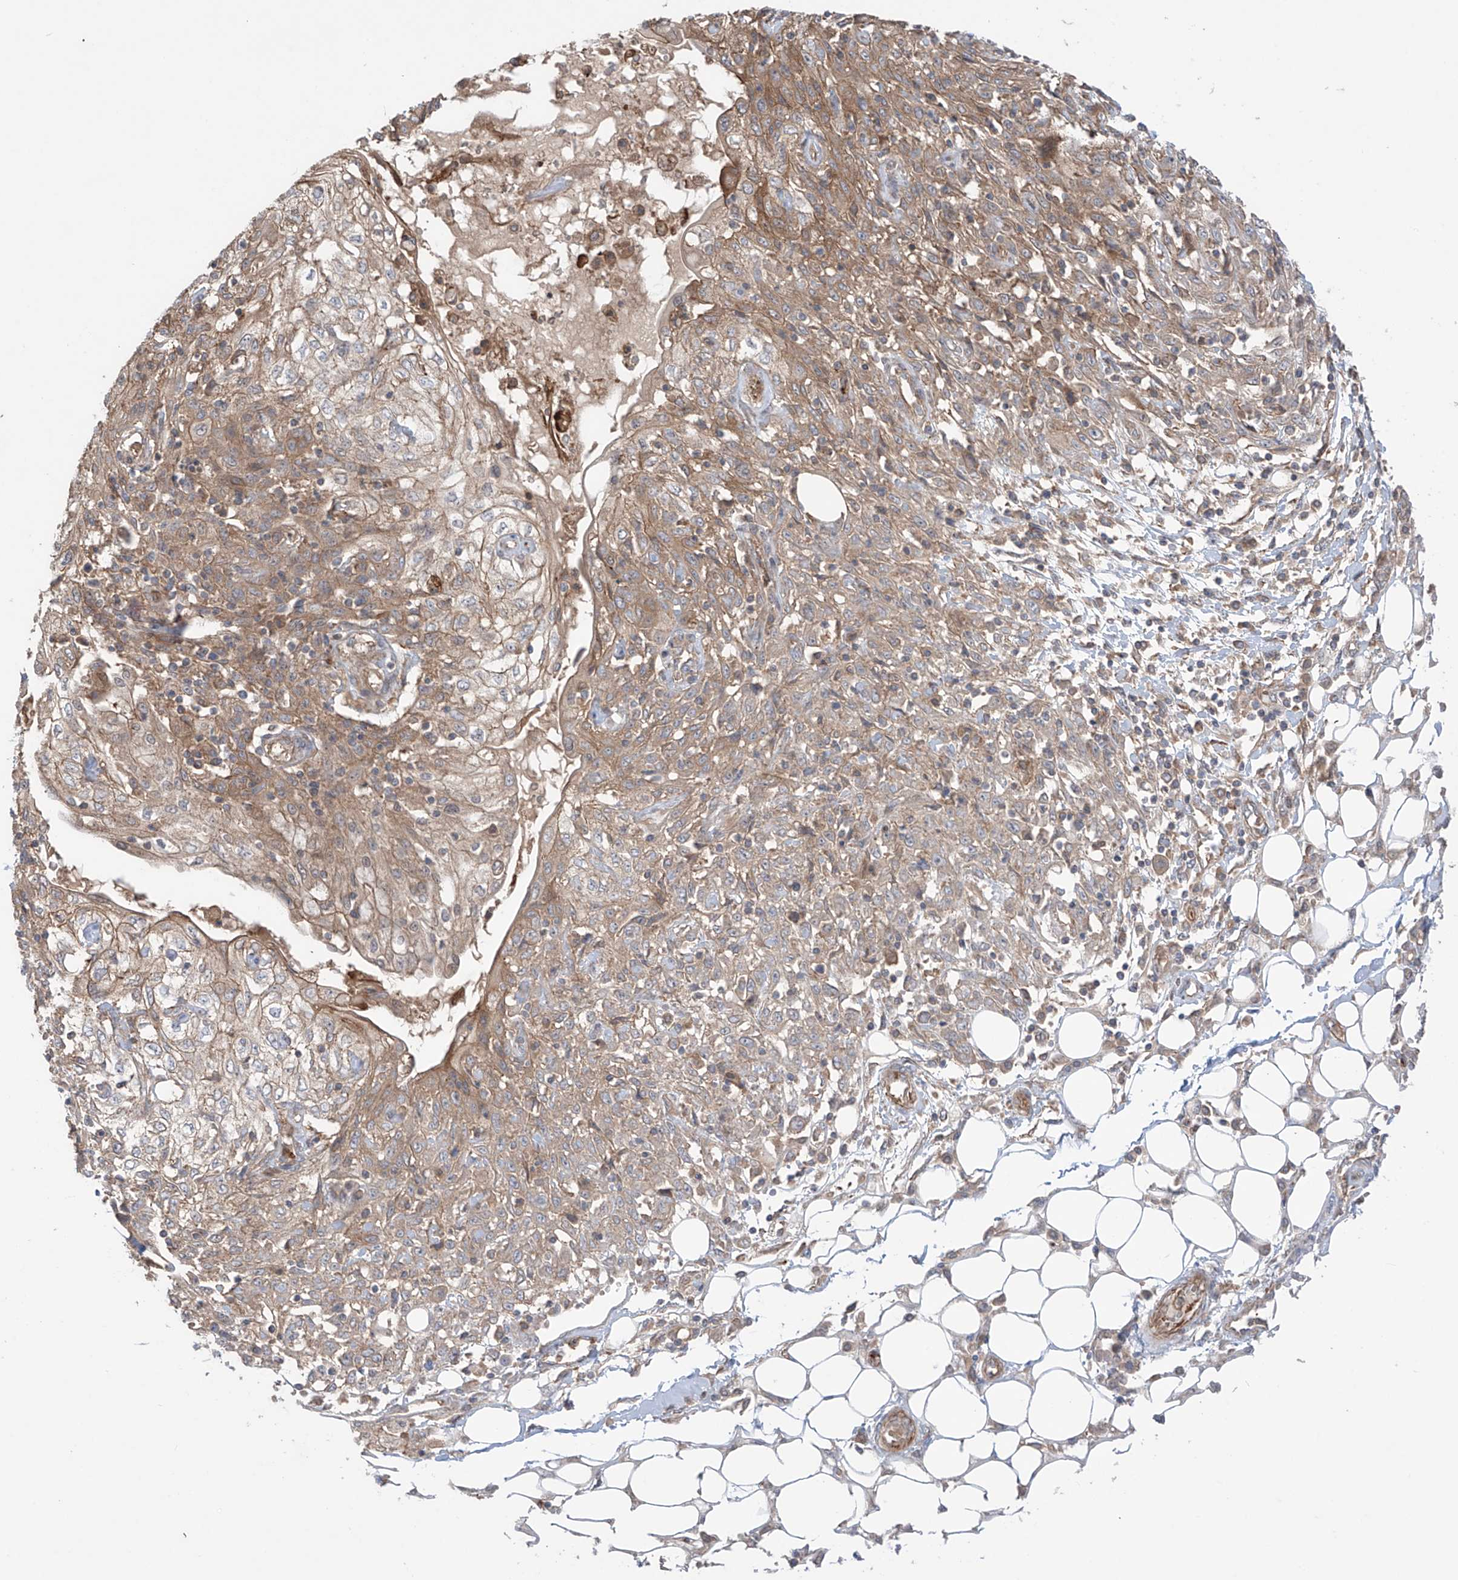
{"staining": {"intensity": "moderate", "quantity": "25%-75%", "location": "cytoplasmic/membranous"}, "tissue": "skin cancer", "cell_type": "Tumor cells", "image_type": "cancer", "snomed": [{"axis": "morphology", "description": "Squamous cell carcinoma, NOS"}, {"axis": "morphology", "description": "Squamous cell carcinoma, metastatic, NOS"}, {"axis": "topography", "description": "Skin"}, {"axis": "topography", "description": "Lymph node"}], "caption": "High-magnification brightfield microscopy of skin cancer stained with DAB (3,3'-diaminobenzidine) (brown) and counterstained with hematoxylin (blue). tumor cells exhibit moderate cytoplasmic/membranous positivity is present in about25%-75% of cells.", "gene": "TRMU", "patient": {"sex": "male", "age": 75}}